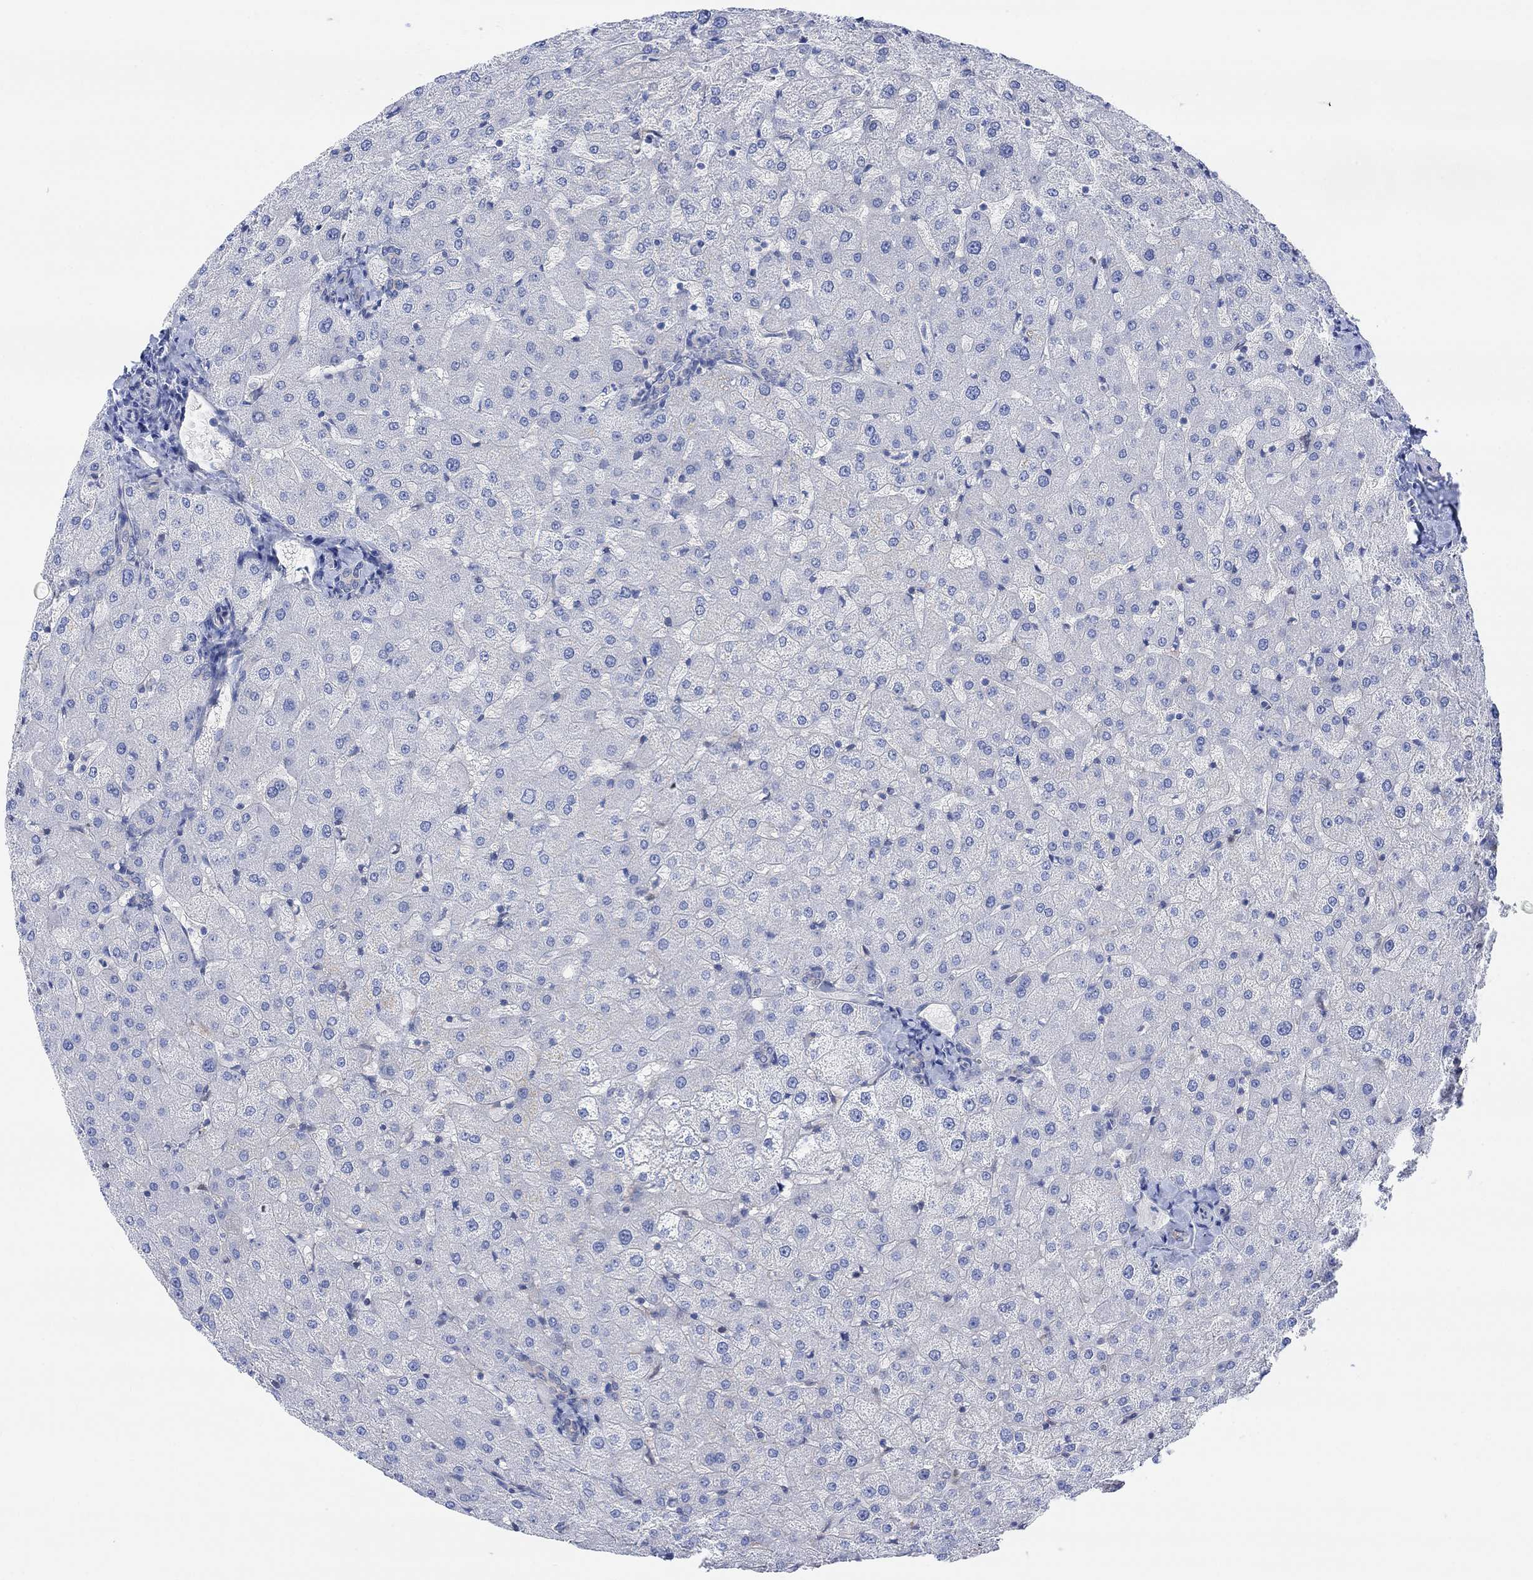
{"staining": {"intensity": "negative", "quantity": "none", "location": "none"}, "tissue": "liver", "cell_type": "Cholangiocytes", "image_type": "normal", "snomed": [{"axis": "morphology", "description": "Normal tissue, NOS"}, {"axis": "topography", "description": "Liver"}], "caption": "Histopathology image shows no protein positivity in cholangiocytes of unremarkable liver. (DAB (3,3'-diaminobenzidine) immunohistochemistry (IHC) with hematoxylin counter stain).", "gene": "TLDC2", "patient": {"sex": "female", "age": 50}}